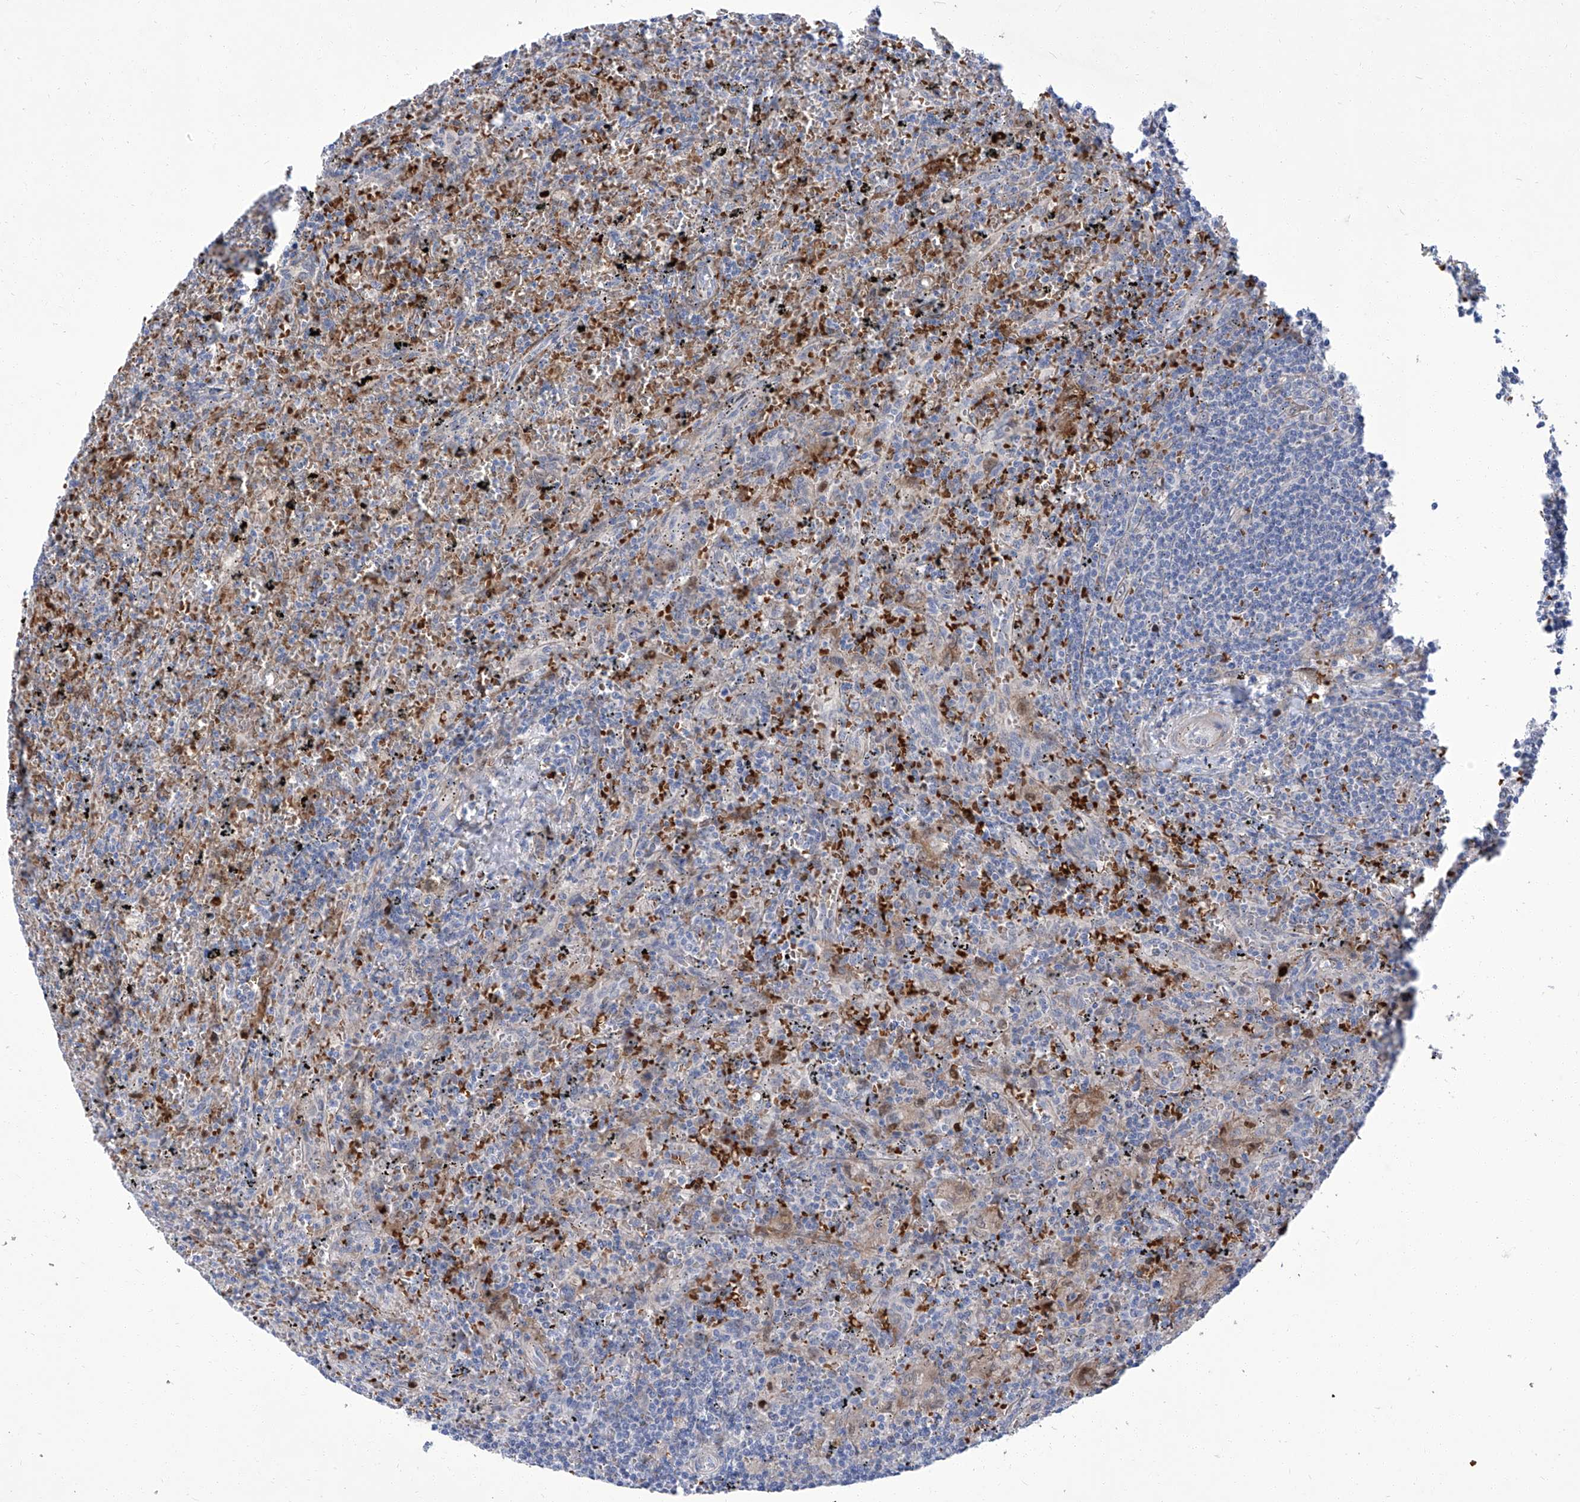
{"staining": {"intensity": "negative", "quantity": "none", "location": "none"}, "tissue": "lymphoma", "cell_type": "Tumor cells", "image_type": "cancer", "snomed": [{"axis": "morphology", "description": "Malignant lymphoma, non-Hodgkin's type, Low grade"}, {"axis": "topography", "description": "Spleen"}], "caption": "Tumor cells are negative for protein expression in human malignant lymphoma, non-Hodgkin's type (low-grade).", "gene": "PARD3", "patient": {"sex": "male", "age": 76}}